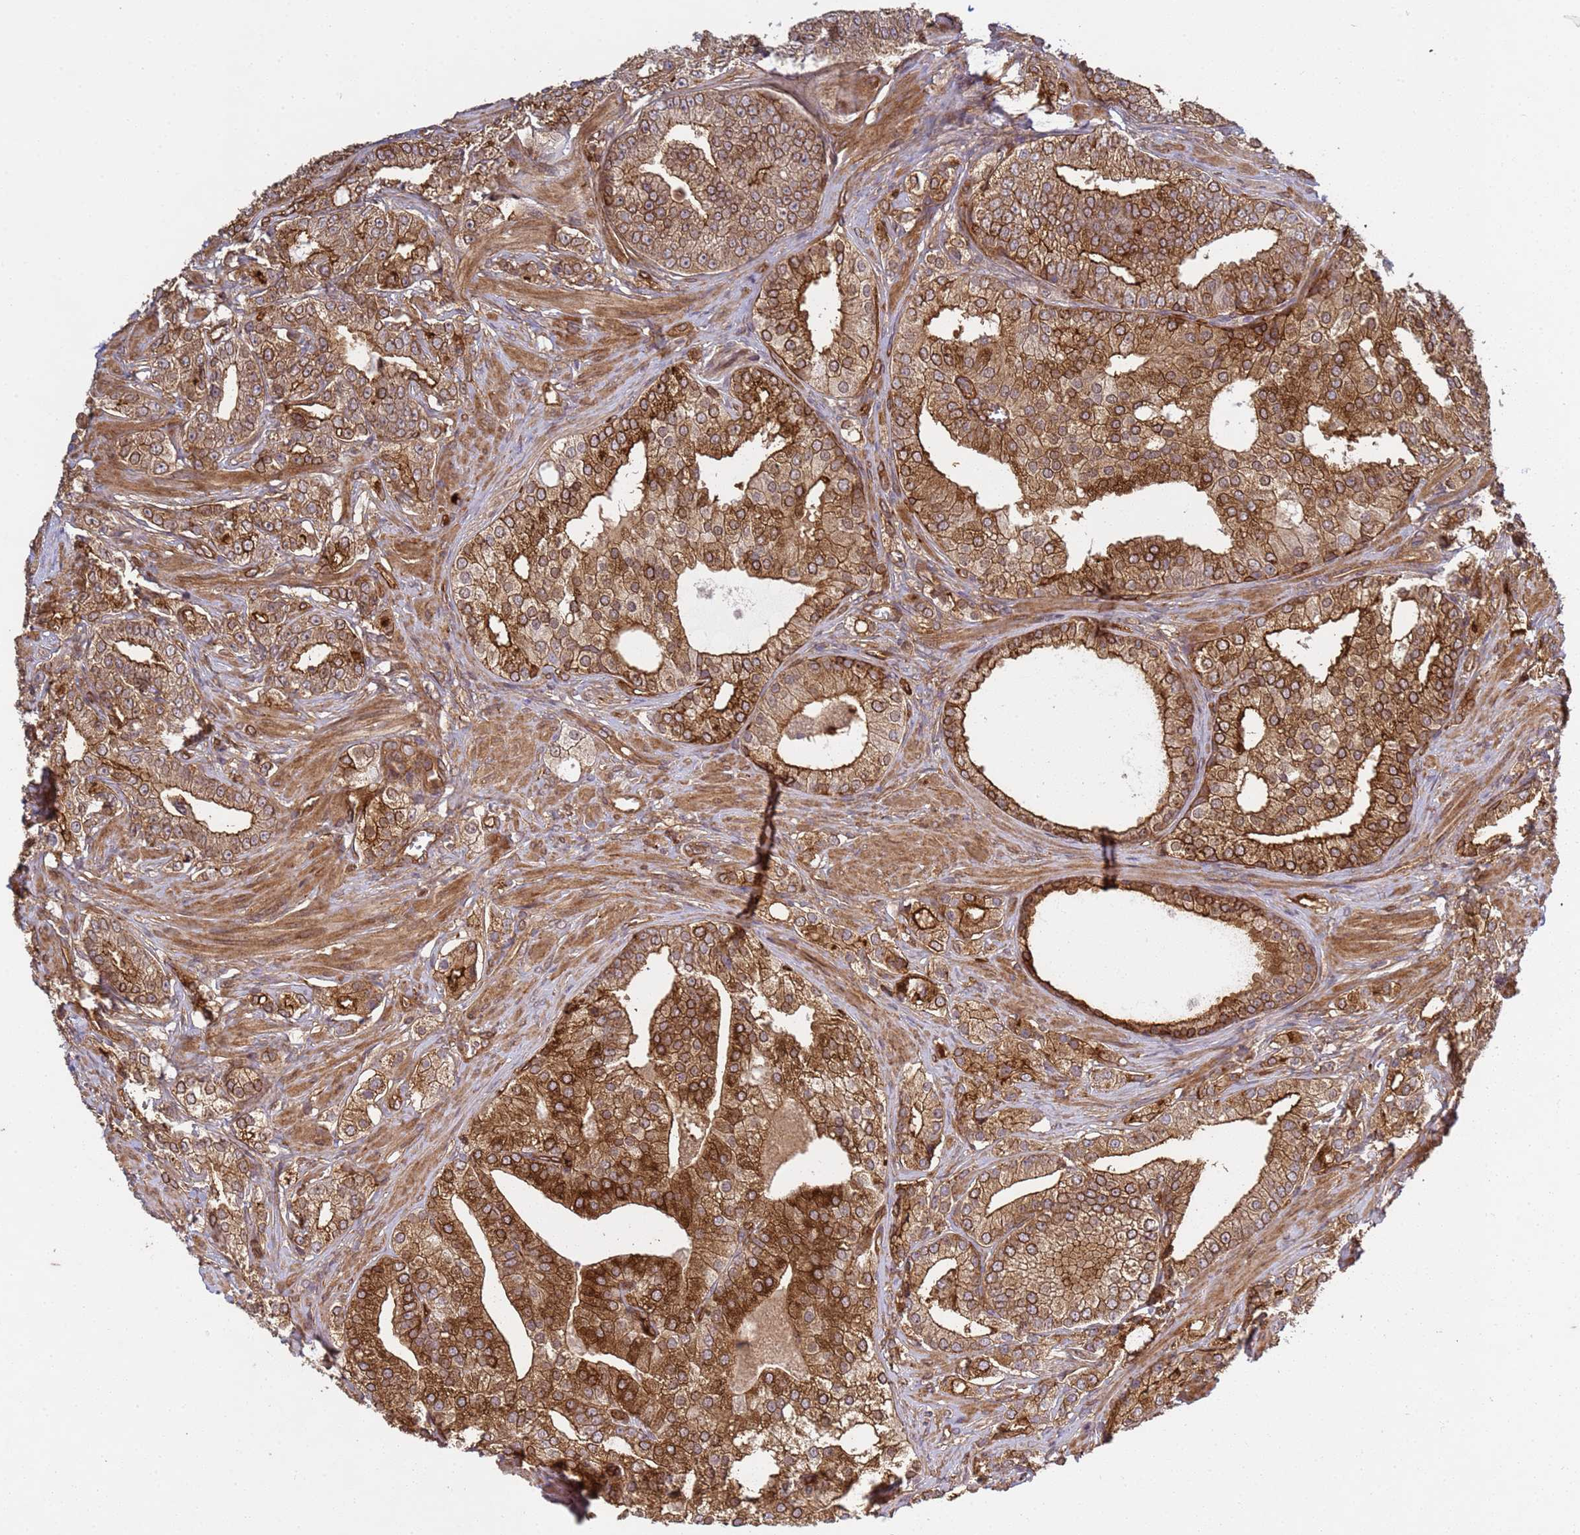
{"staining": {"intensity": "strong", "quantity": ">75%", "location": "cytoplasmic/membranous"}, "tissue": "prostate cancer", "cell_type": "Tumor cells", "image_type": "cancer", "snomed": [{"axis": "morphology", "description": "Adenocarcinoma, High grade"}, {"axis": "topography", "description": "Prostate"}], "caption": "An image showing strong cytoplasmic/membranous staining in about >75% of tumor cells in adenocarcinoma (high-grade) (prostate), as visualized by brown immunohistochemical staining.", "gene": "C8orf34", "patient": {"sex": "male", "age": 50}}